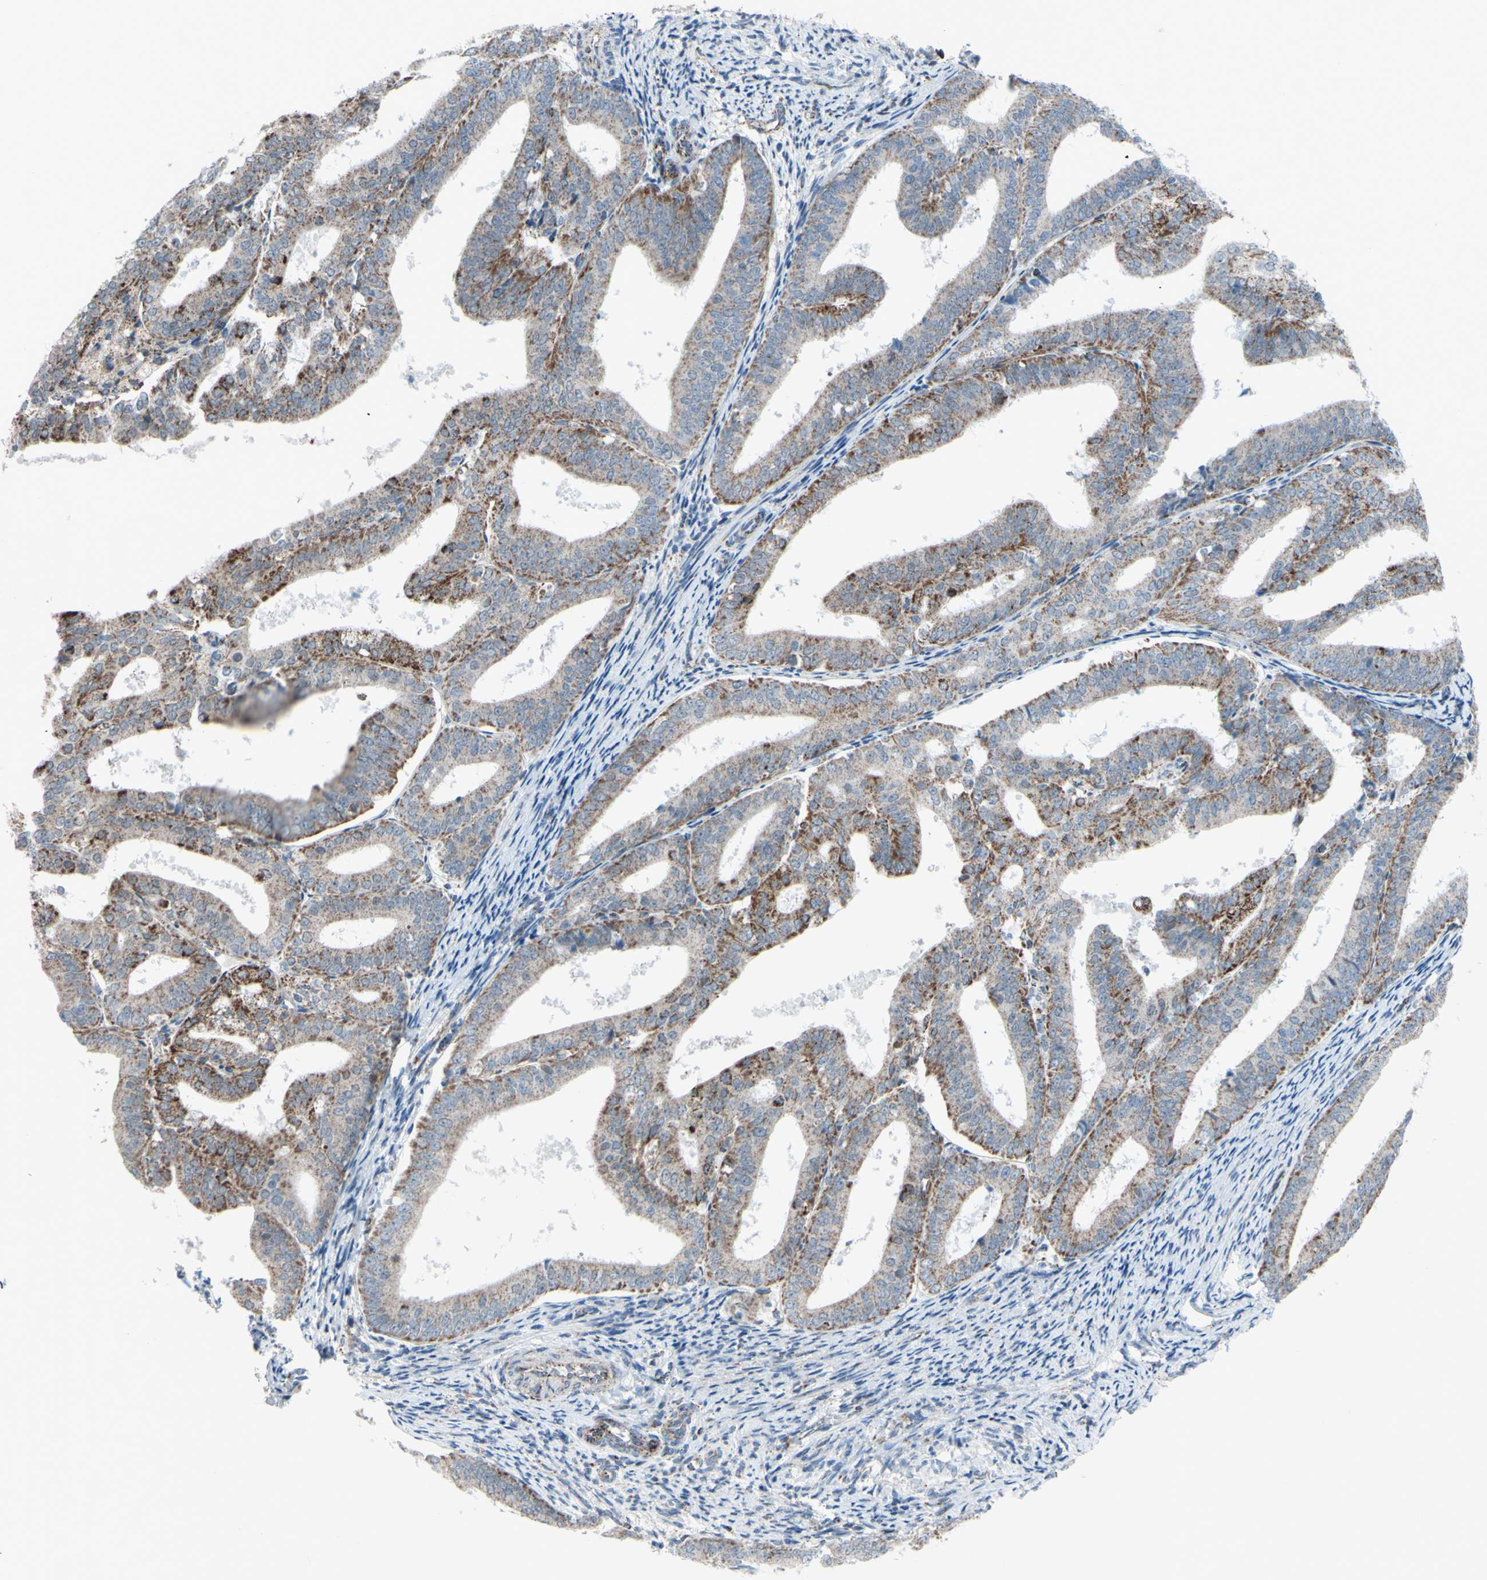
{"staining": {"intensity": "moderate", "quantity": "25%-75%", "location": "cytoplasmic/membranous"}, "tissue": "endometrial cancer", "cell_type": "Tumor cells", "image_type": "cancer", "snomed": [{"axis": "morphology", "description": "Adenocarcinoma, NOS"}, {"axis": "topography", "description": "Endometrium"}], "caption": "Immunohistochemistry (IHC) photomicrograph of neoplastic tissue: endometrial cancer stained using IHC reveals medium levels of moderate protein expression localized specifically in the cytoplasmic/membranous of tumor cells, appearing as a cytoplasmic/membranous brown color.", "gene": "GLT8D1", "patient": {"sex": "female", "age": 63}}